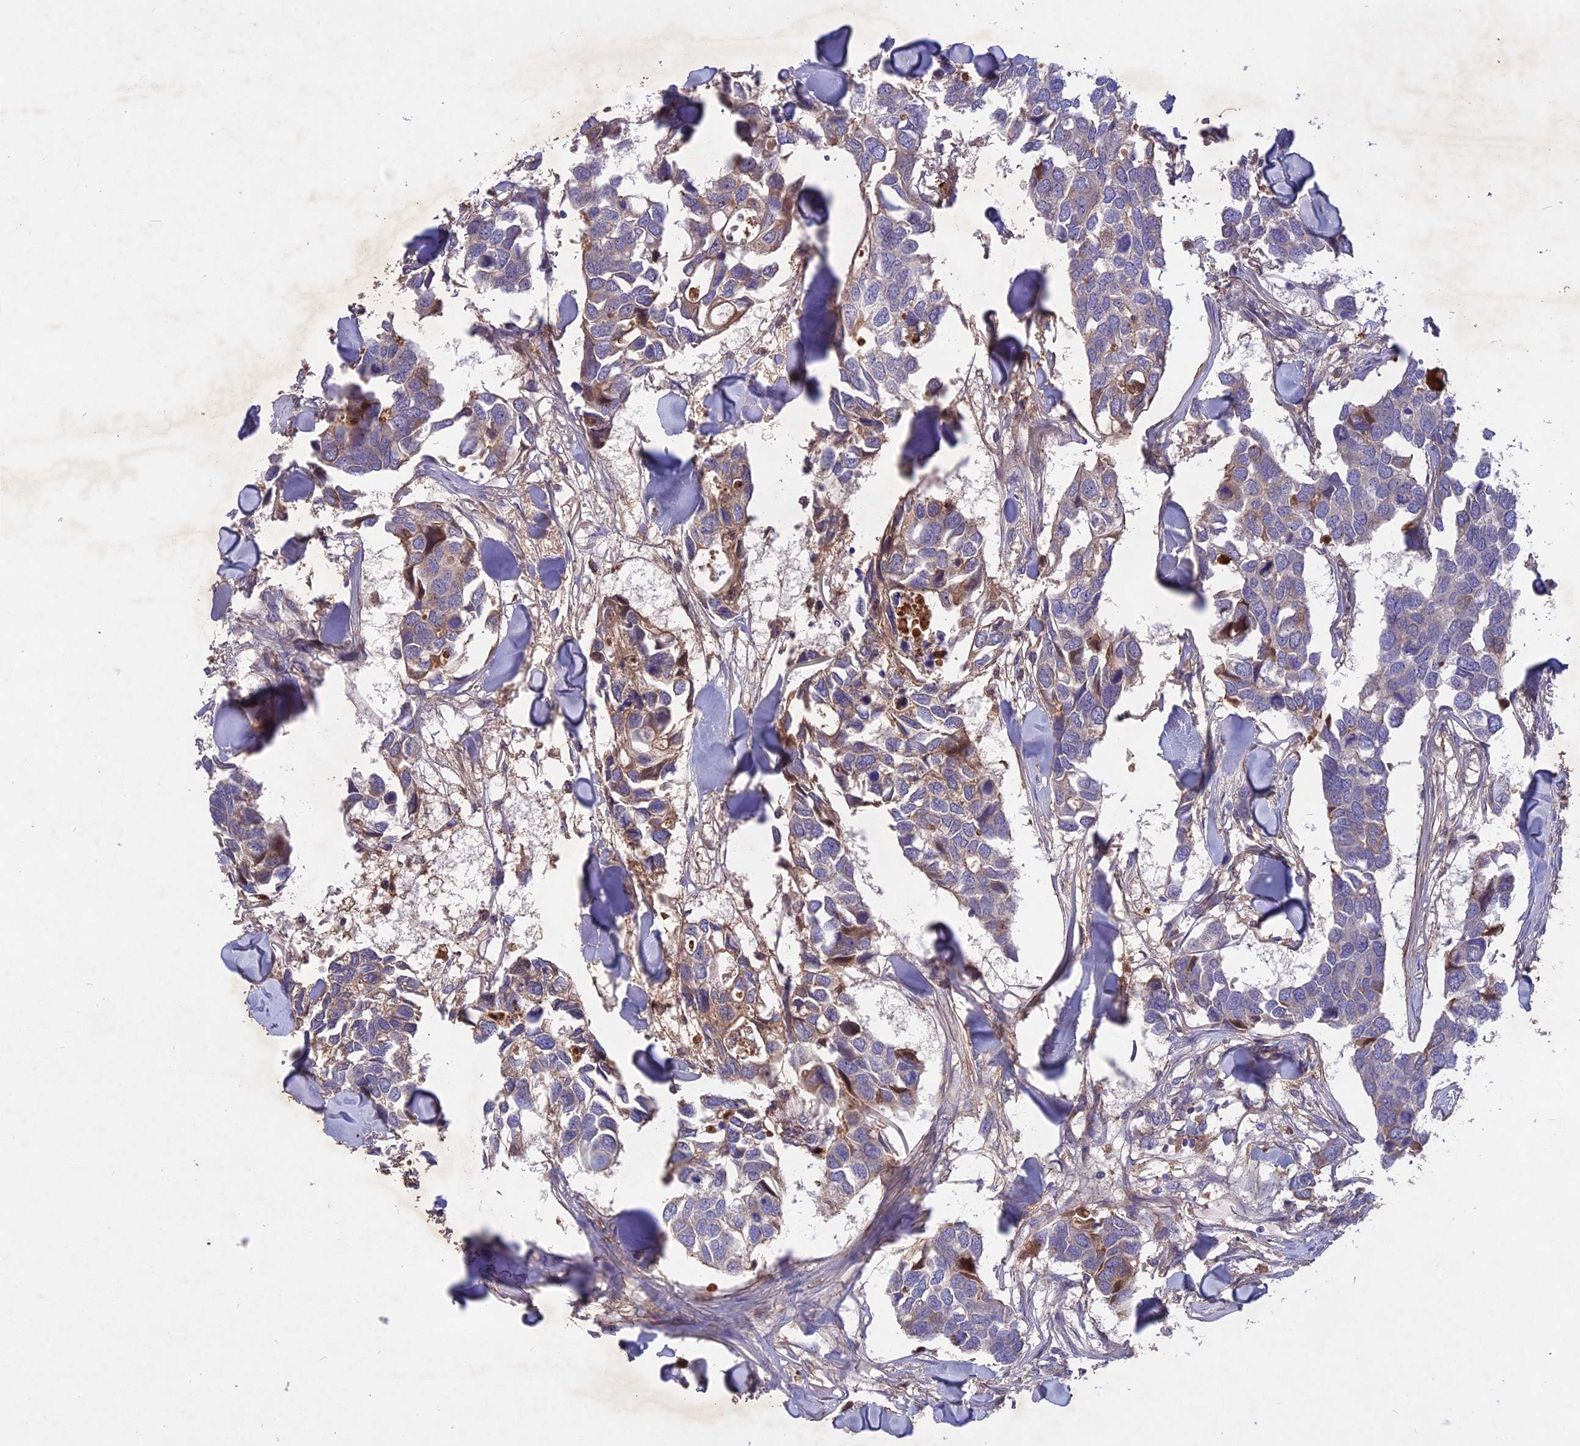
{"staining": {"intensity": "weak", "quantity": "<25%", "location": "cytoplasmic/membranous"}, "tissue": "breast cancer", "cell_type": "Tumor cells", "image_type": "cancer", "snomed": [{"axis": "morphology", "description": "Duct carcinoma"}, {"axis": "topography", "description": "Breast"}], "caption": "The micrograph displays no staining of tumor cells in breast infiltrating ductal carcinoma.", "gene": "ADO", "patient": {"sex": "female", "age": 83}}